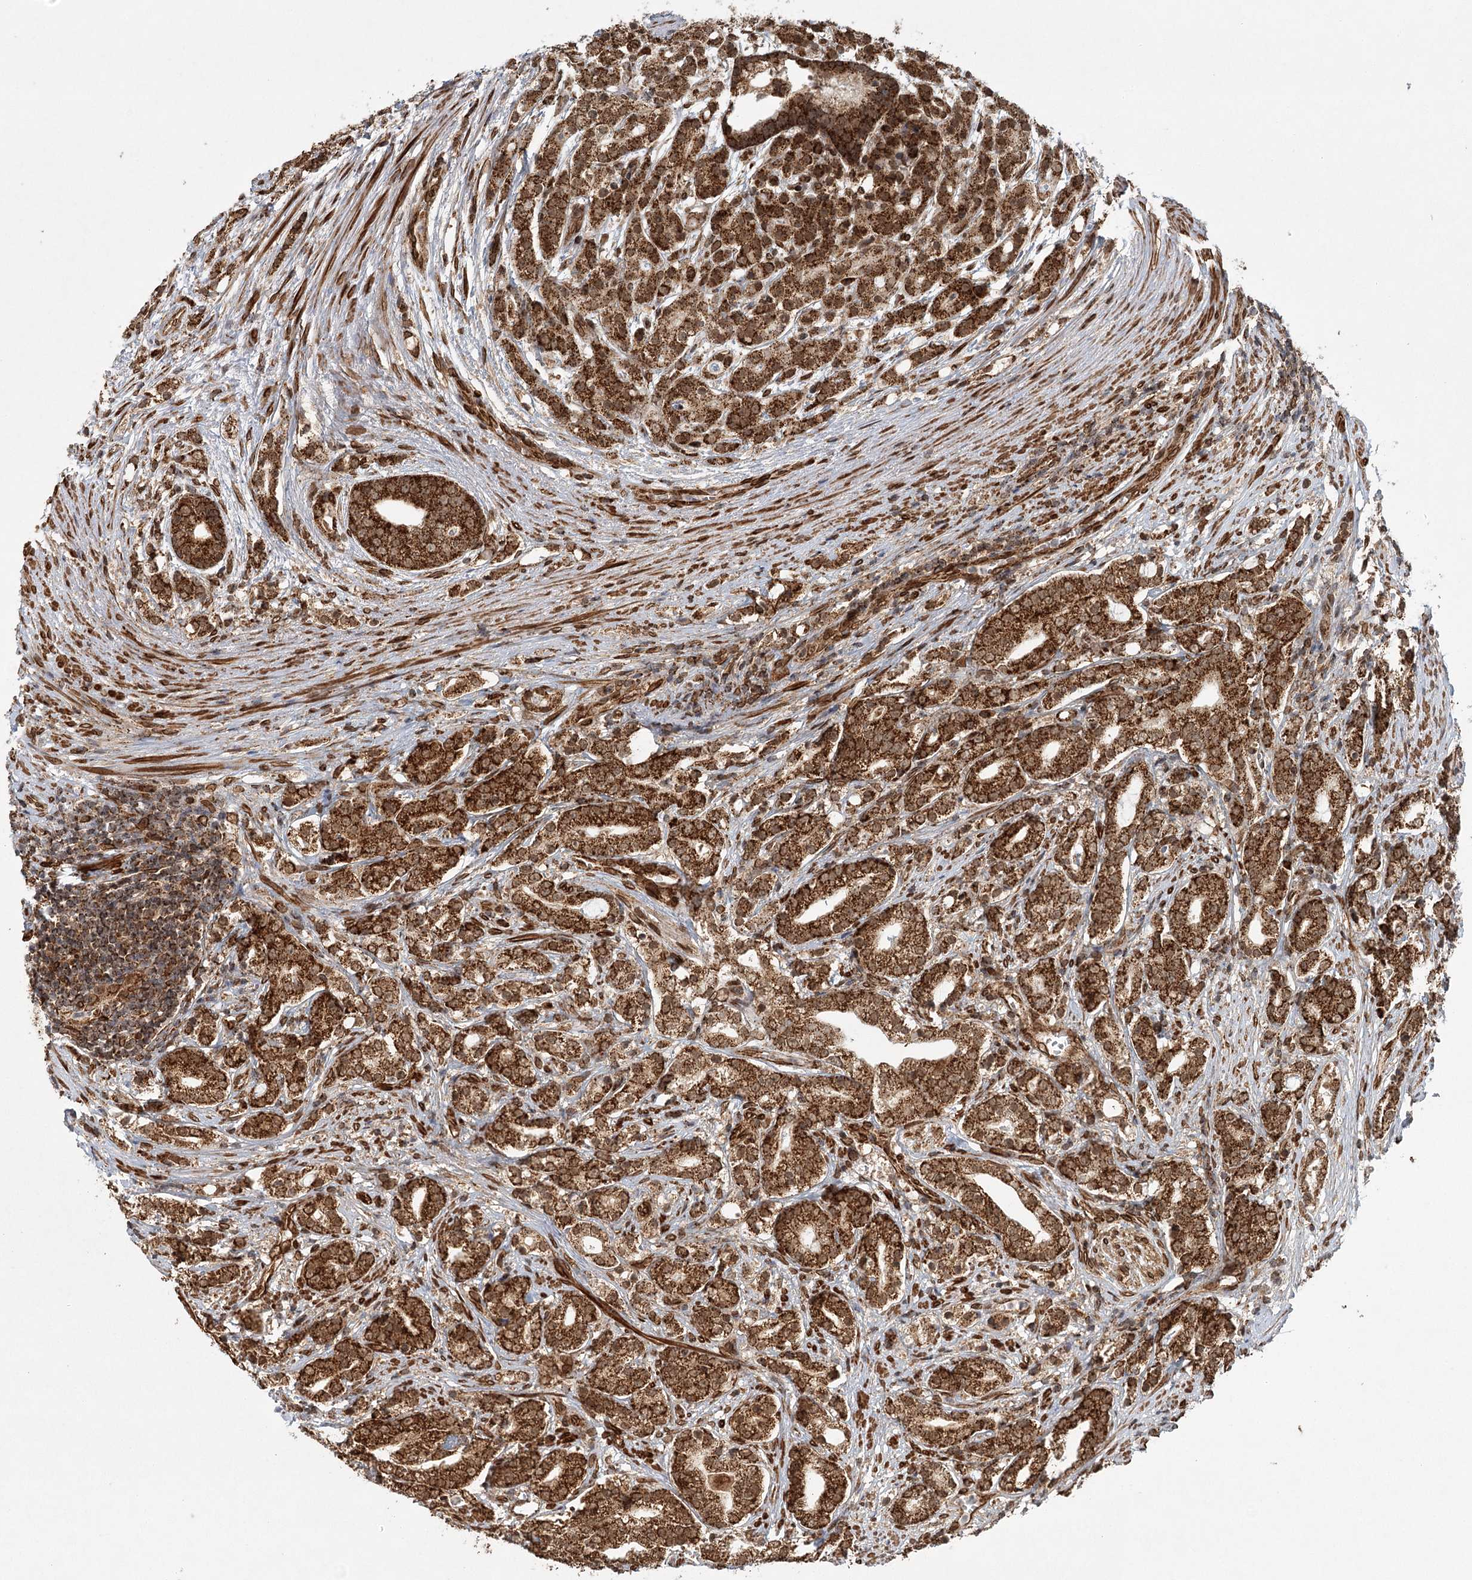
{"staining": {"intensity": "moderate", "quantity": ">75%", "location": "cytoplasmic/membranous"}, "tissue": "prostate cancer", "cell_type": "Tumor cells", "image_type": "cancer", "snomed": [{"axis": "morphology", "description": "Adenocarcinoma, High grade"}, {"axis": "topography", "description": "Prostate"}], "caption": "Protein staining of prostate cancer (adenocarcinoma (high-grade)) tissue displays moderate cytoplasmic/membranous positivity in approximately >75% of tumor cells. Using DAB (3,3'-diaminobenzidine) (brown) and hematoxylin (blue) stains, captured at high magnification using brightfield microscopy.", "gene": "BCKDHA", "patient": {"sex": "male", "age": 57}}